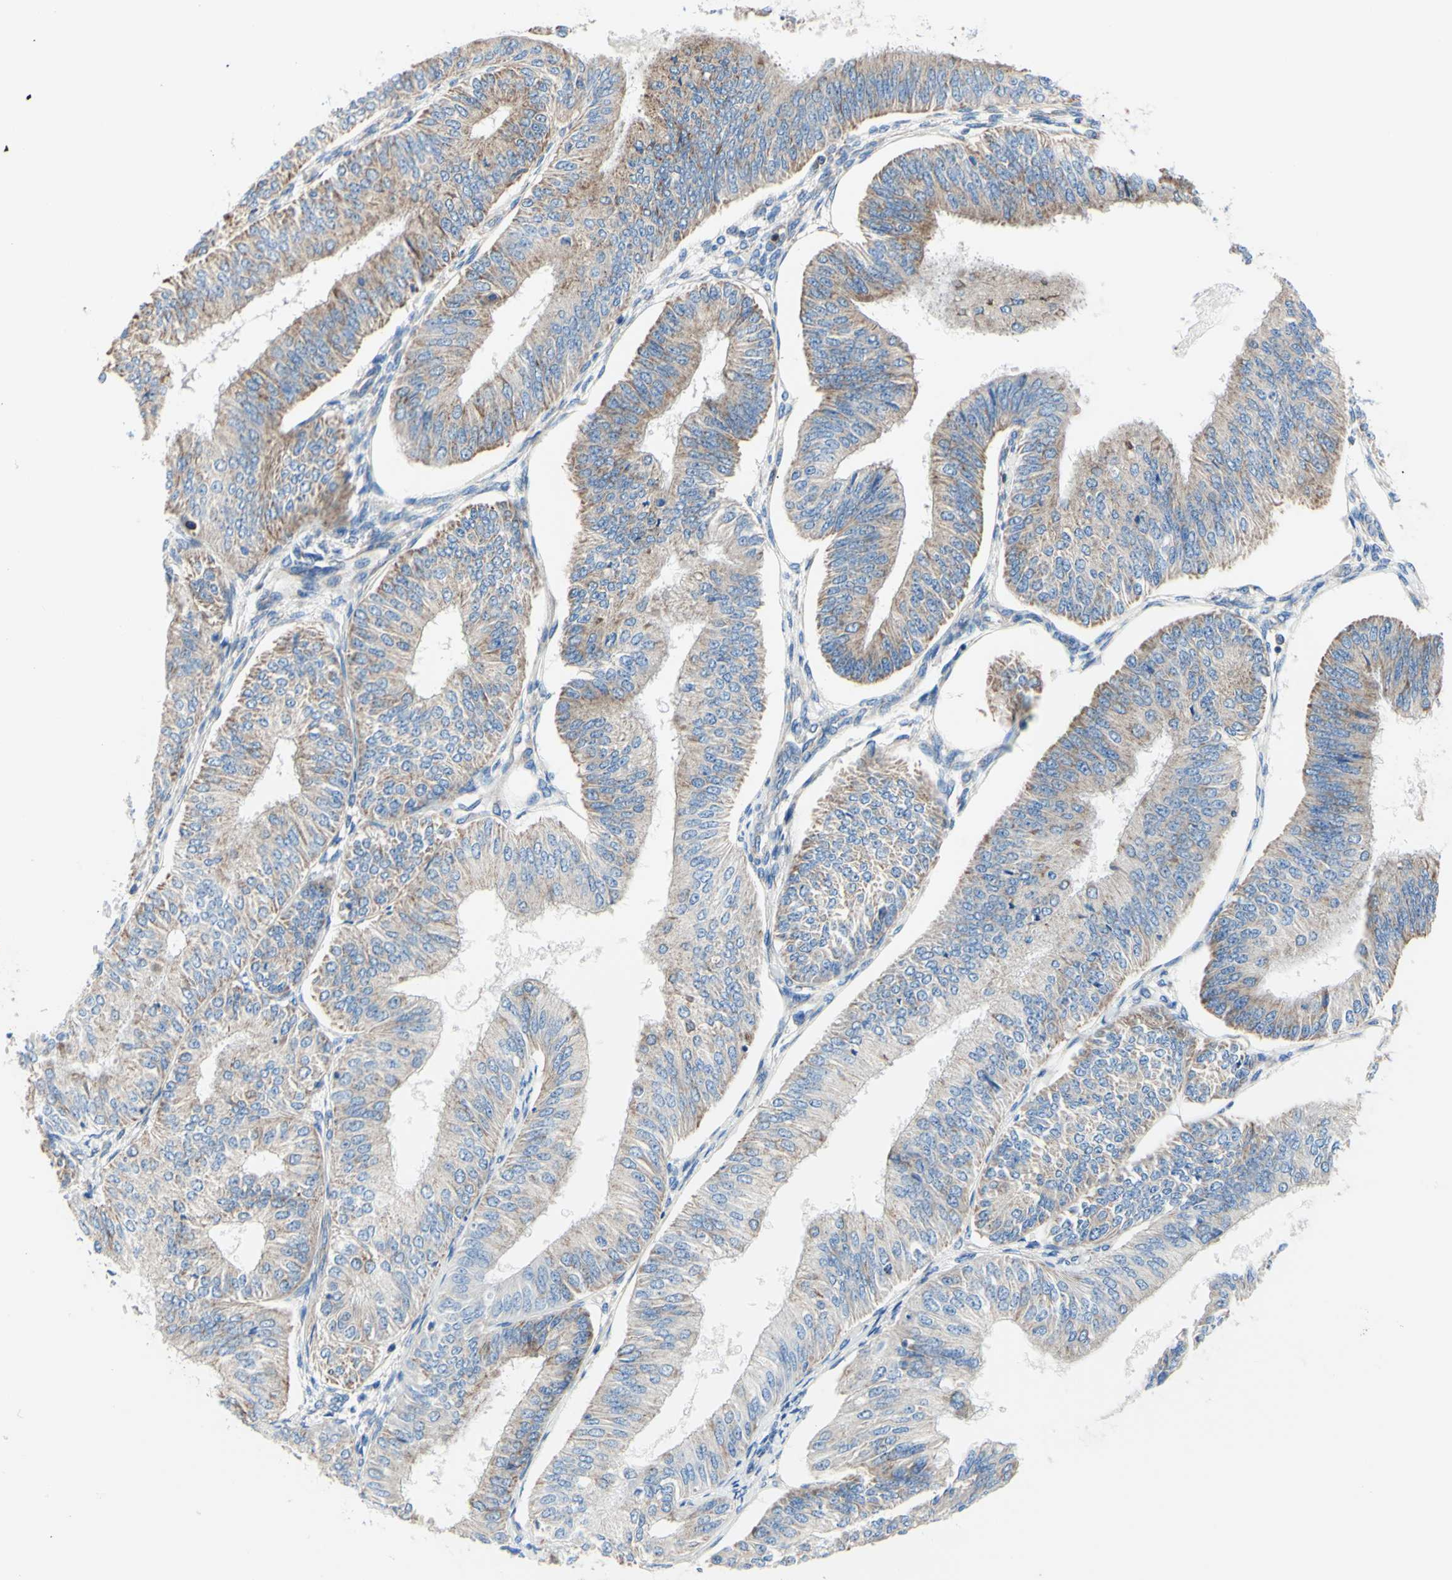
{"staining": {"intensity": "moderate", "quantity": ">75%", "location": "cytoplasmic/membranous"}, "tissue": "endometrial cancer", "cell_type": "Tumor cells", "image_type": "cancer", "snomed": [{"axis": "morphology", "description": "Adenocarcinoma, NOS"}, {"axis": "topography", "description": "Endometrium"}], "caption": "An immunohistochemistry (IHC) histopathology image of neoplastic tissue is shown. Protein staining in brown shows moderate cytoplasmic/membranous positivity in adenocarcinoma (endometrial) within tumor cells. Nuclei are stained in blue.", "gene": "FMR1", "patient": {"sex": "female", "age": 58}}